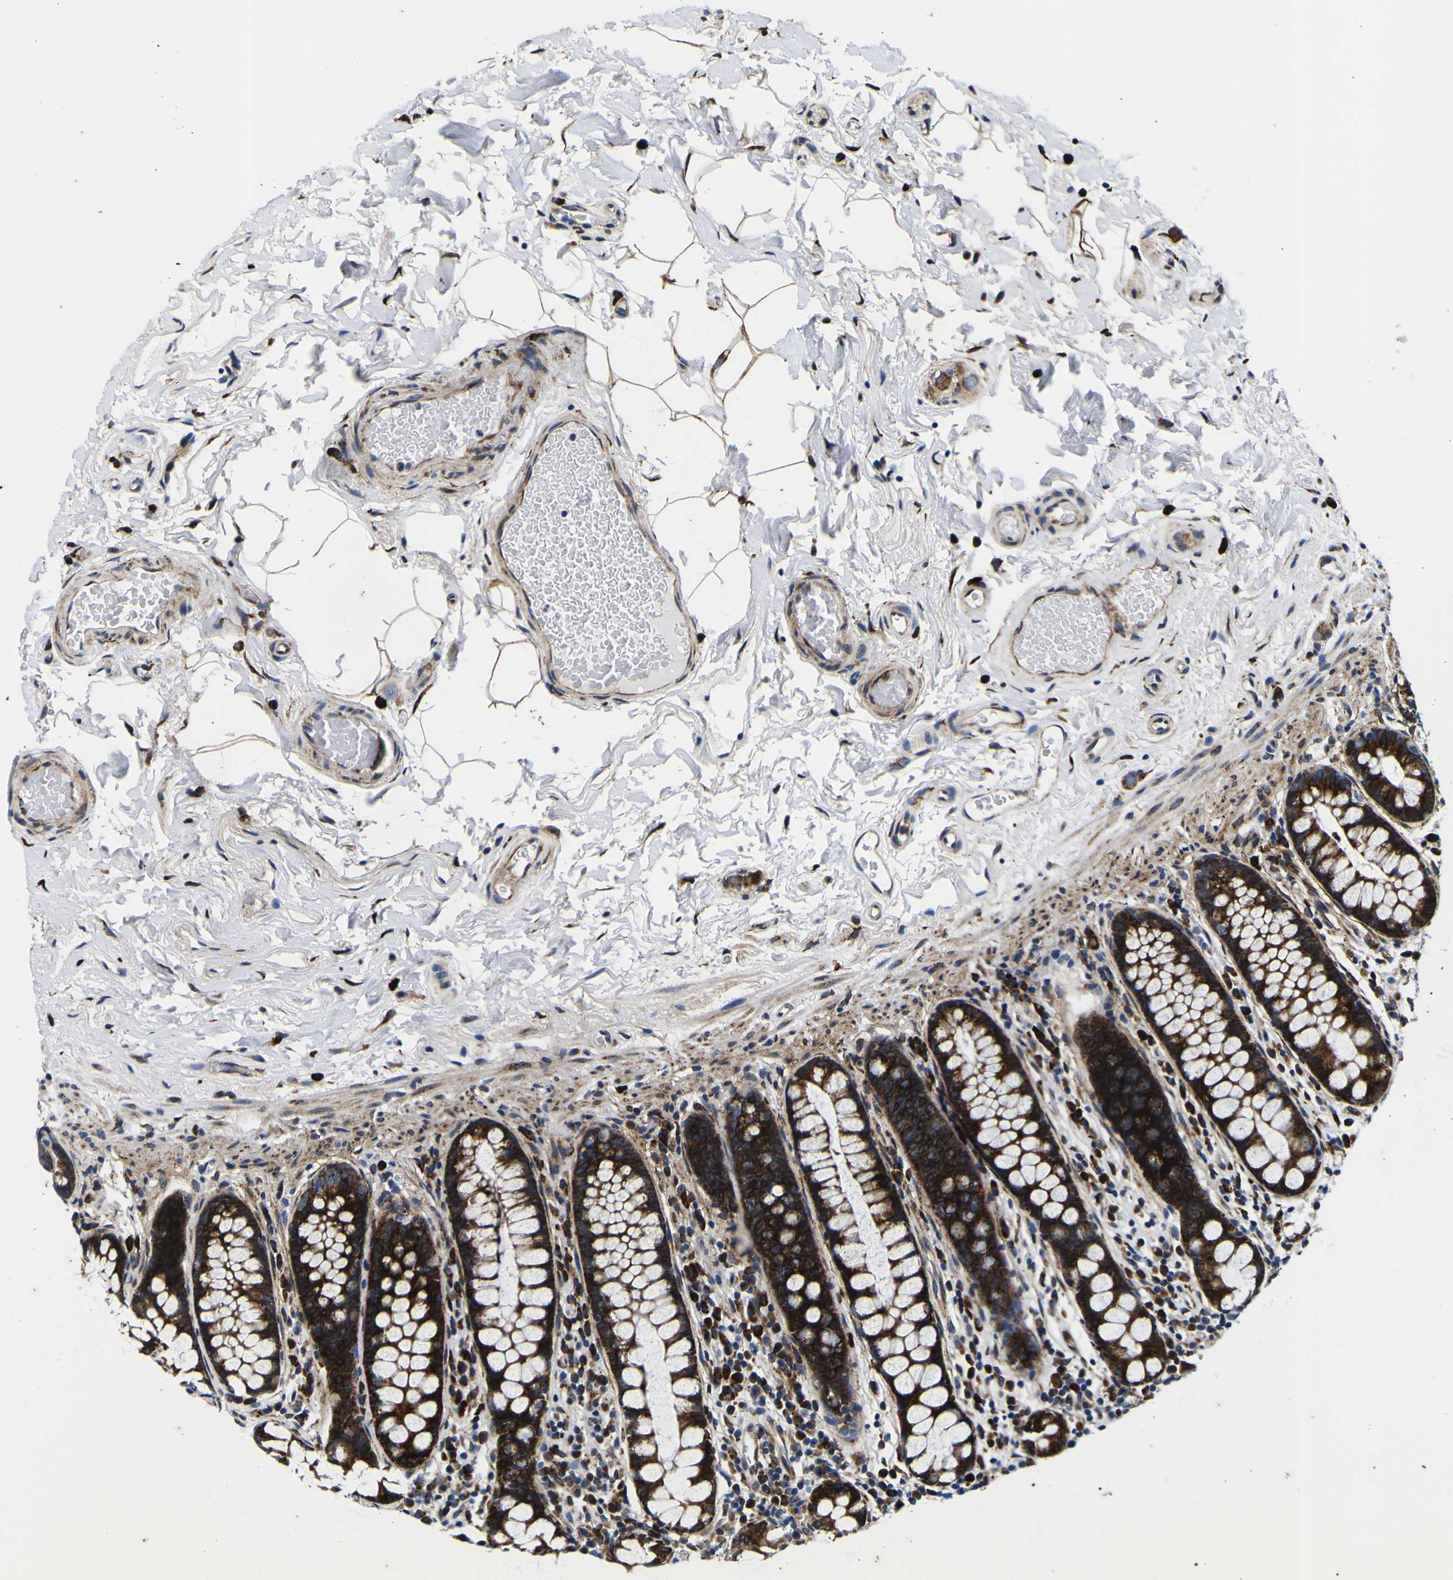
{"staining": {"intensity": "moderate", "quantity": ">75%", "location": "cytoplasmic/membranous"}, "tissue": "colon", "cell_type": "Endothelial cells", "image_type": "normal", "snomed": [{"axis": "morphology", "description": "Normal tissue, NOS"}, {"axis": "topography", "description": "Colon"}], "caption": "Unremarkable colon displays moderate cytoplasmic/membranous expression in about >75% of endothelial cells, visualized by immunohistochemistry.", "gene": "SCD", "patient": {"sex": "female", "age": 80}}